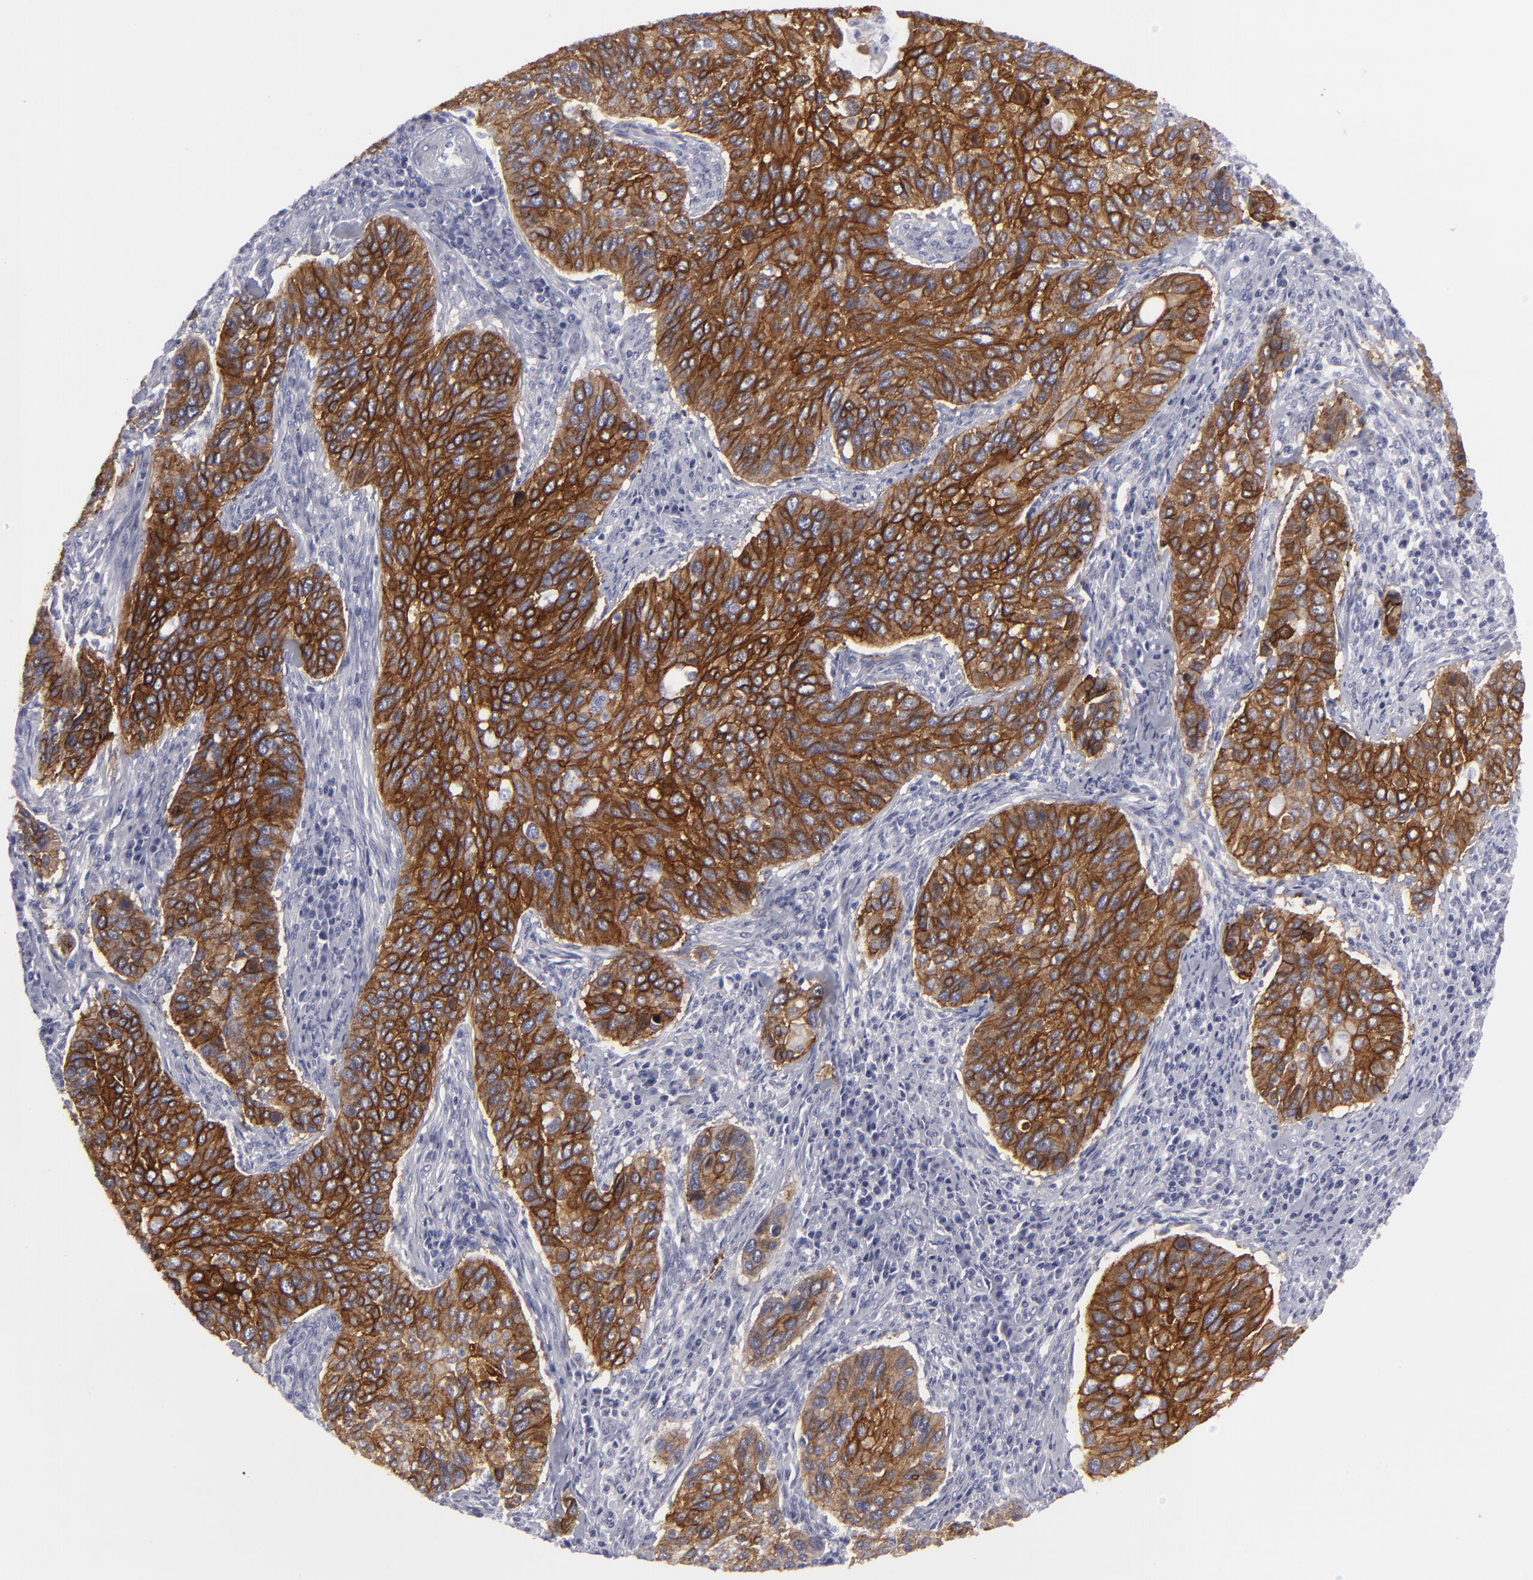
{"staining": {"intensity": "strong", "quantity": ">75%", "location": "cytoplasmic/membranous"}, "tissue": "cervical cancer", "cell_type": "Tumor cells", "image_type": "cancer", "snomed": [{"axis": "morphology", "description": "Adenocarcinoma, NOS"}, {"axis": "topography", "description": "Cervix"}], "caption": "DAB immunohistochemical staining of cervical cancer exhibits strong cytoplasmic/membranous protein positivity in about >75% of tumor cells.", "gene": "JUP", "patient": {"sex": "female", "age": 29}}